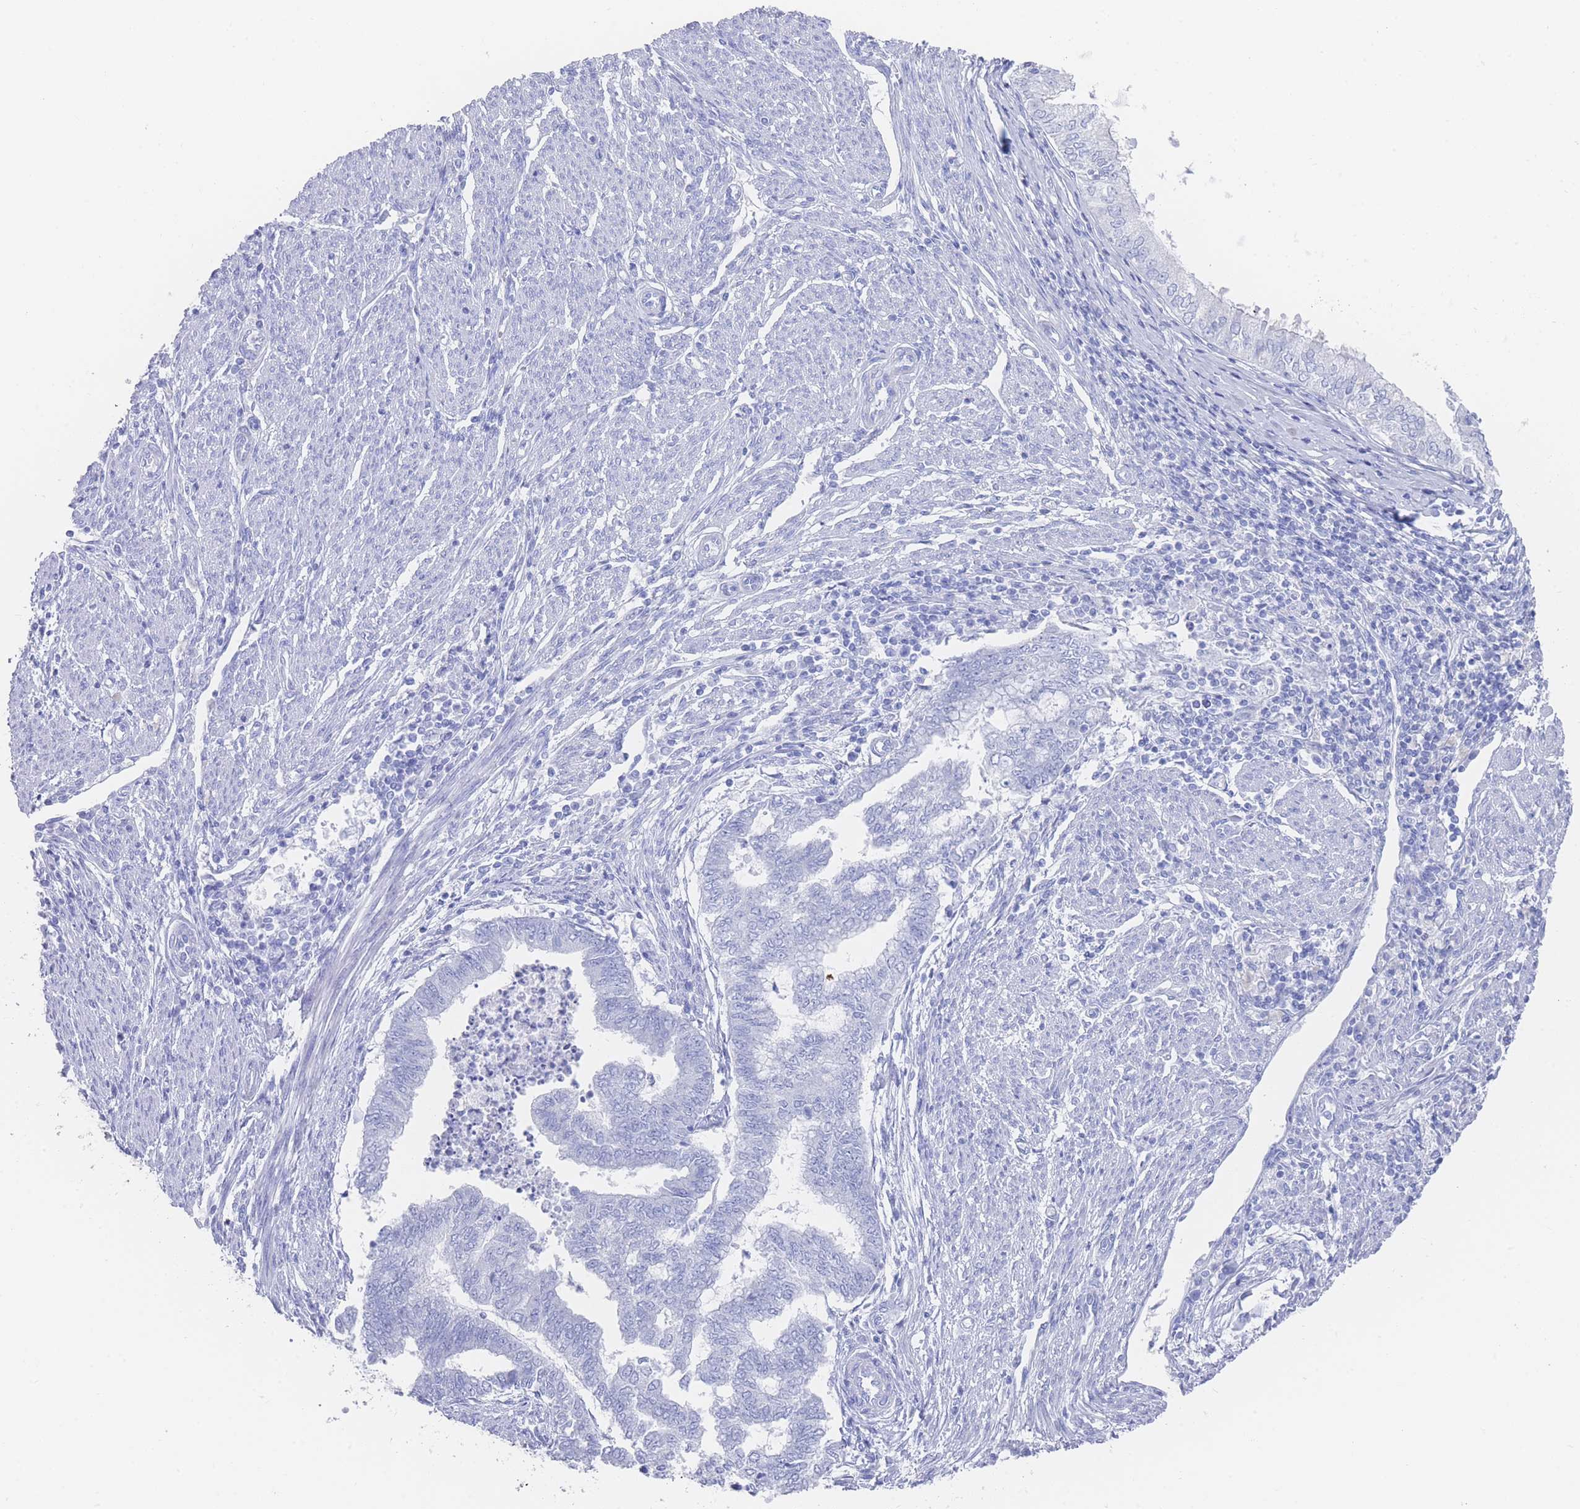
{"staining": {"intensity": "negative", "quantity": "none", "location": "none"}, "tissue": "endometrial cancer", "cell_type": "Tumor cells", "image_type": "cancer", "snomed": [{"axis": "morphology", "description": "Adenocarcinoma, NOS"}, {"axis": "topography", "description": "Endometrium"}], "caption": "A micrograph of human adenocarcinoma (endometrial) is negative for staining in tumor cells.", "gene": "LRRC37A", "patient": {"sex": "female", "age": 79}}